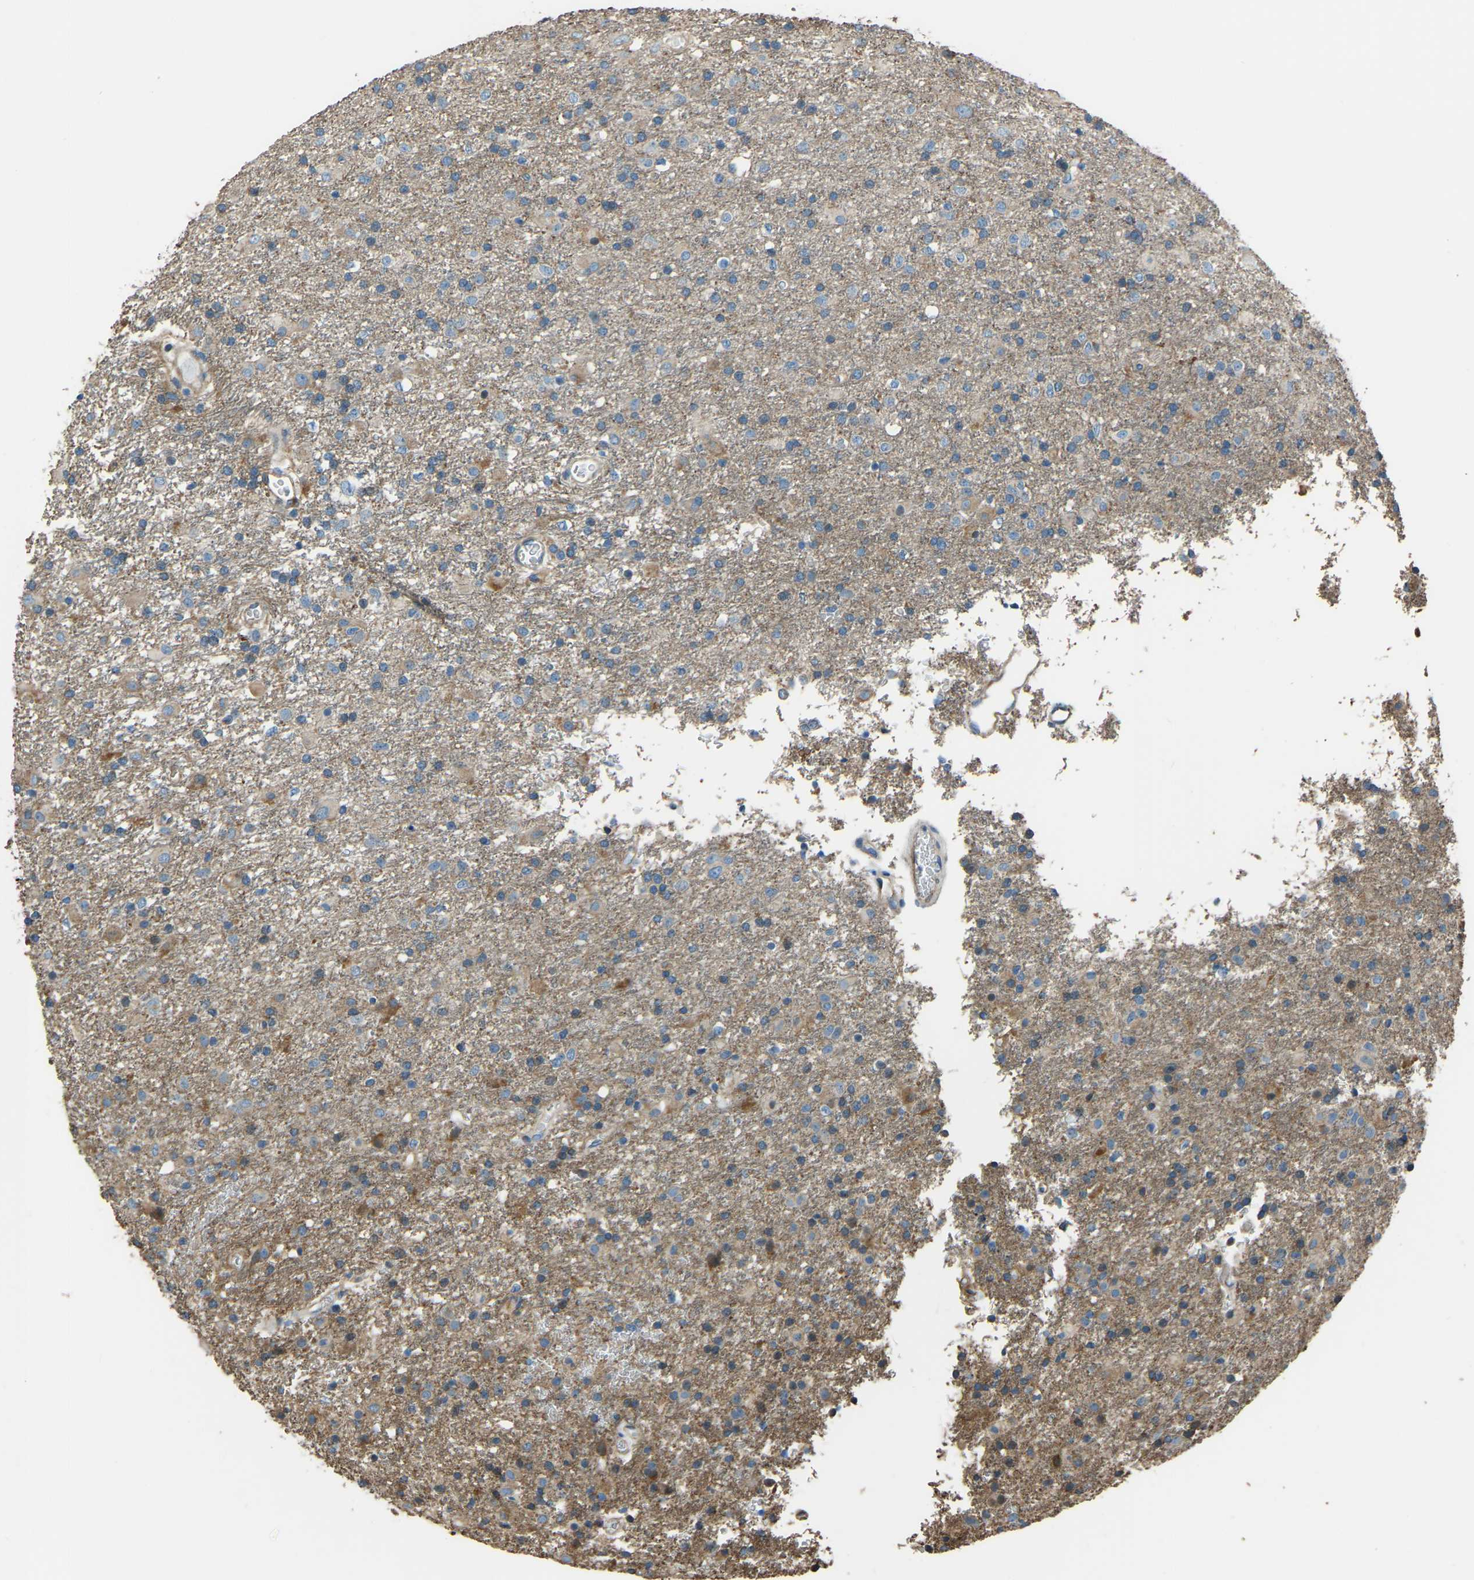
{"staining": {"intensity": "moderate", "quantity": ">75%", "location": "cytoplasmic/membranous"}, "tissue": "glioma", "cell_type": "Tumor cells", "image_type": "cancer", "snomed": [{"axis": "morphology", "description": "Glioma, malignant, Low grade"}, {"axis": "topography", "description": "Brain"}], "caption": "An IHC image of tumor tissue is shown. Protein staining in brown shows moderate cytoplasmic/membranous positivity in low-grade glioma (malignant) within tumor cells.", "gene": "COL3A1", "patient": {"sex": "male", "age": 65}}